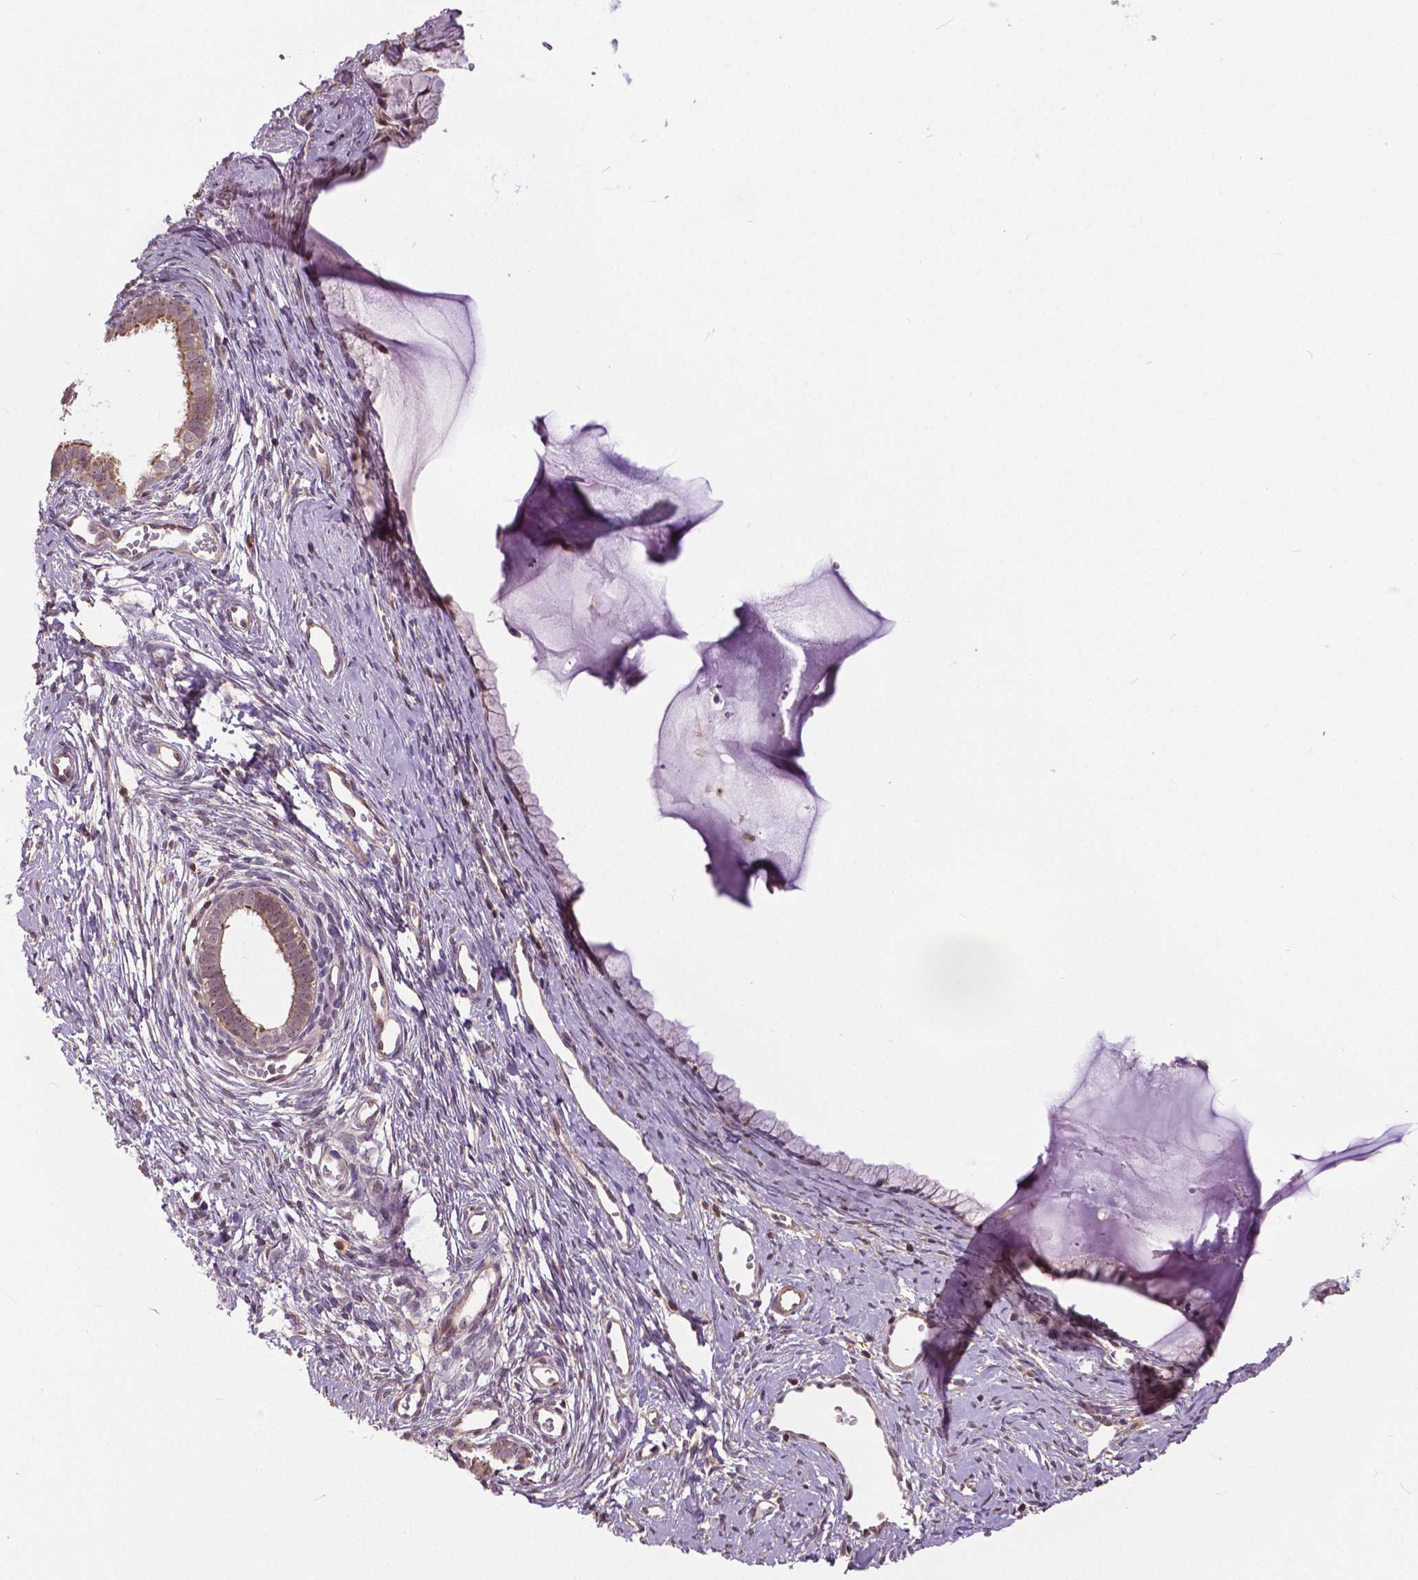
{"staining": {"intensity": "negative", "quantity": "none", "location": "none"}, "tissue": "cervix", "cell_type": "Glandular cells", "image_type": "normal", "snomed": [{"axis": "morphology", "description": "Normal tissue, NOS"}, {"axis": "topography", "description": "Cervix"}], "caption": "The photomicrograph exhibits no significant expression in glandular cells of cervix.", "gene": "ANXA13", "patient": {"sex": "female", "age": 40}}